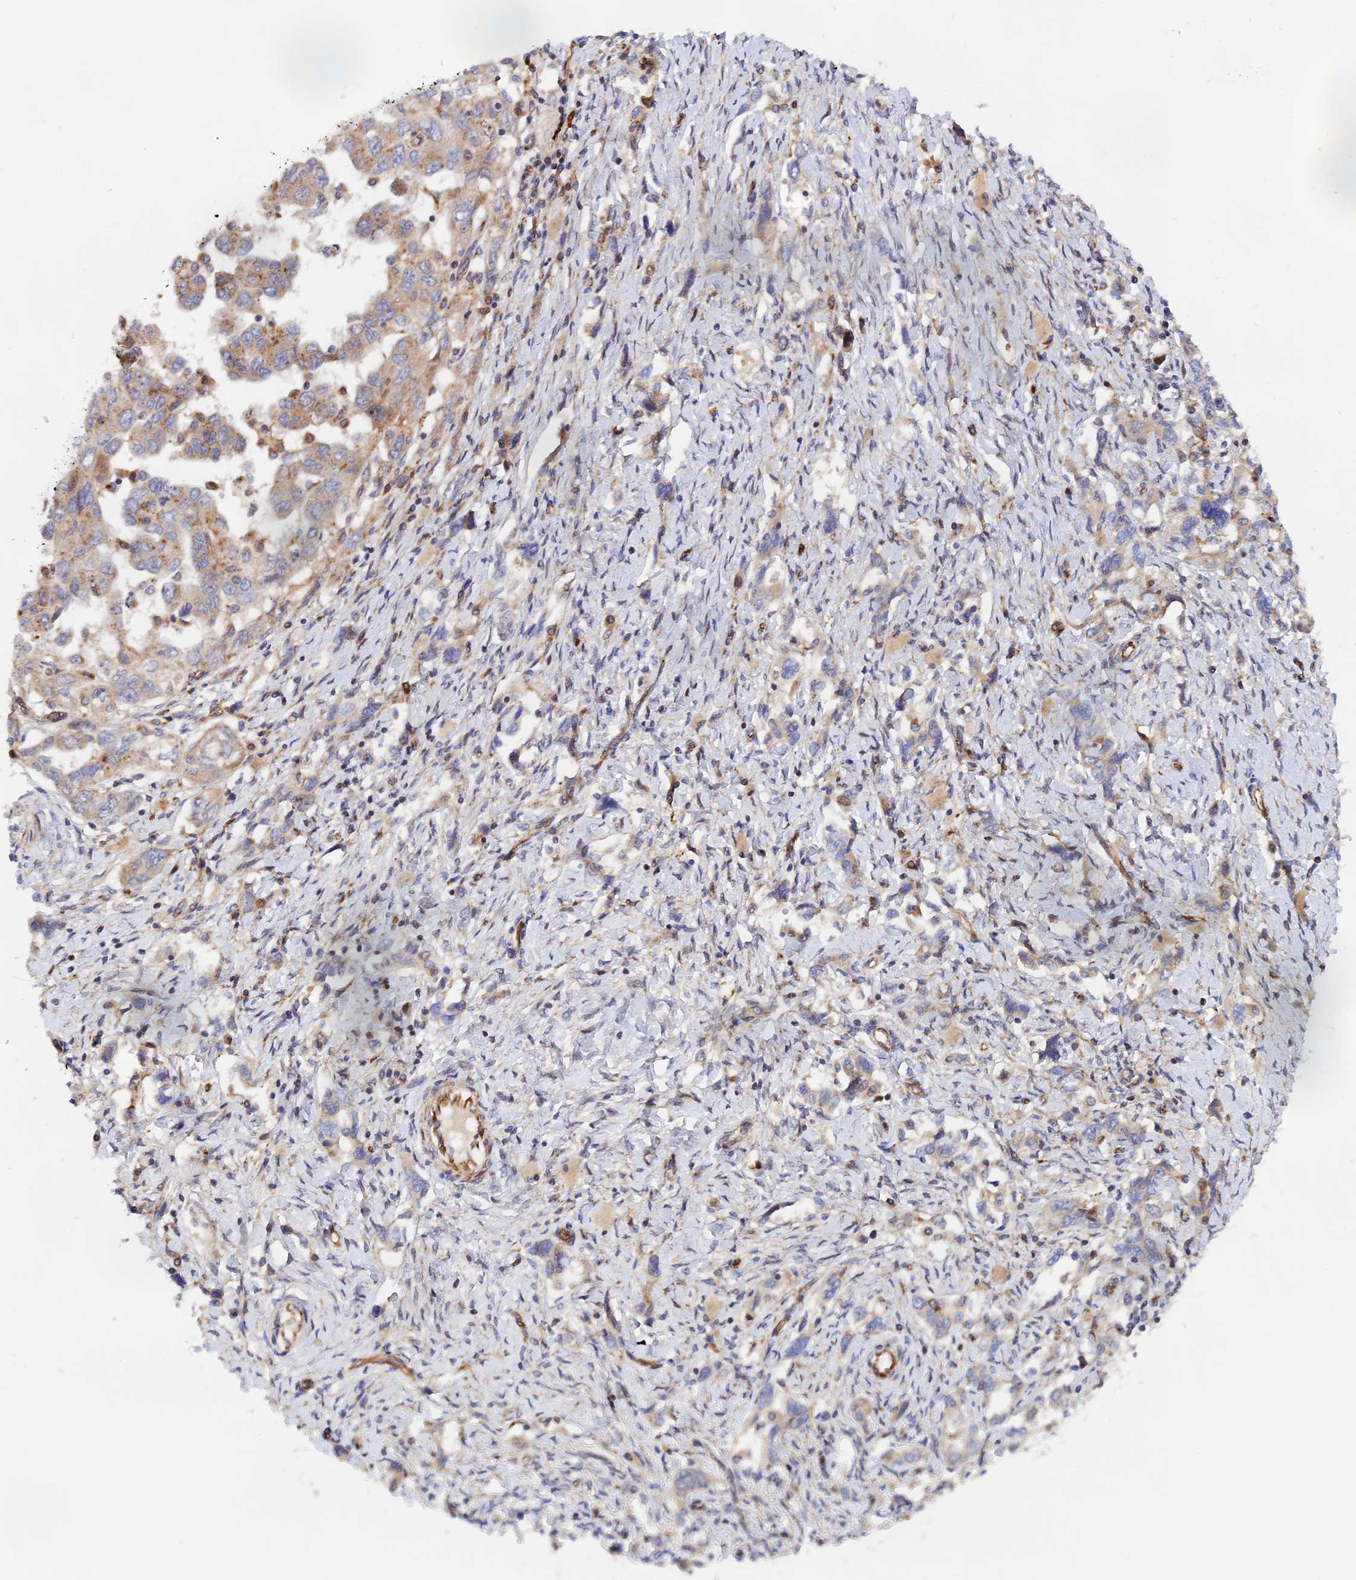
{"staining": {"intensity": "weak", "quantity": "25%-75%", "location": "cytoplasmic/membranous"}, "tissue": "ovarian cancer", "cell_type": "Tumor cells", "image_type": "cancer", "snomed": [{"axis": "morphology", "description": "Carcinoma, NOS"}, {"axis": "morphology", "description": "Cystadenocarcinoma, serous, NOS"}, {"axis": "topography", "description": "Ovary"}], "caption": "This micrograph demonstrates immunohistochemistry staining of human ovarian serous cystadenocarcinoma, with low weak cytoplasmic/membranous expression in about 25%-75% of tumor cells.", "gene": "PPP2R3C", "patient": {"sex": "female", "age": 69}}